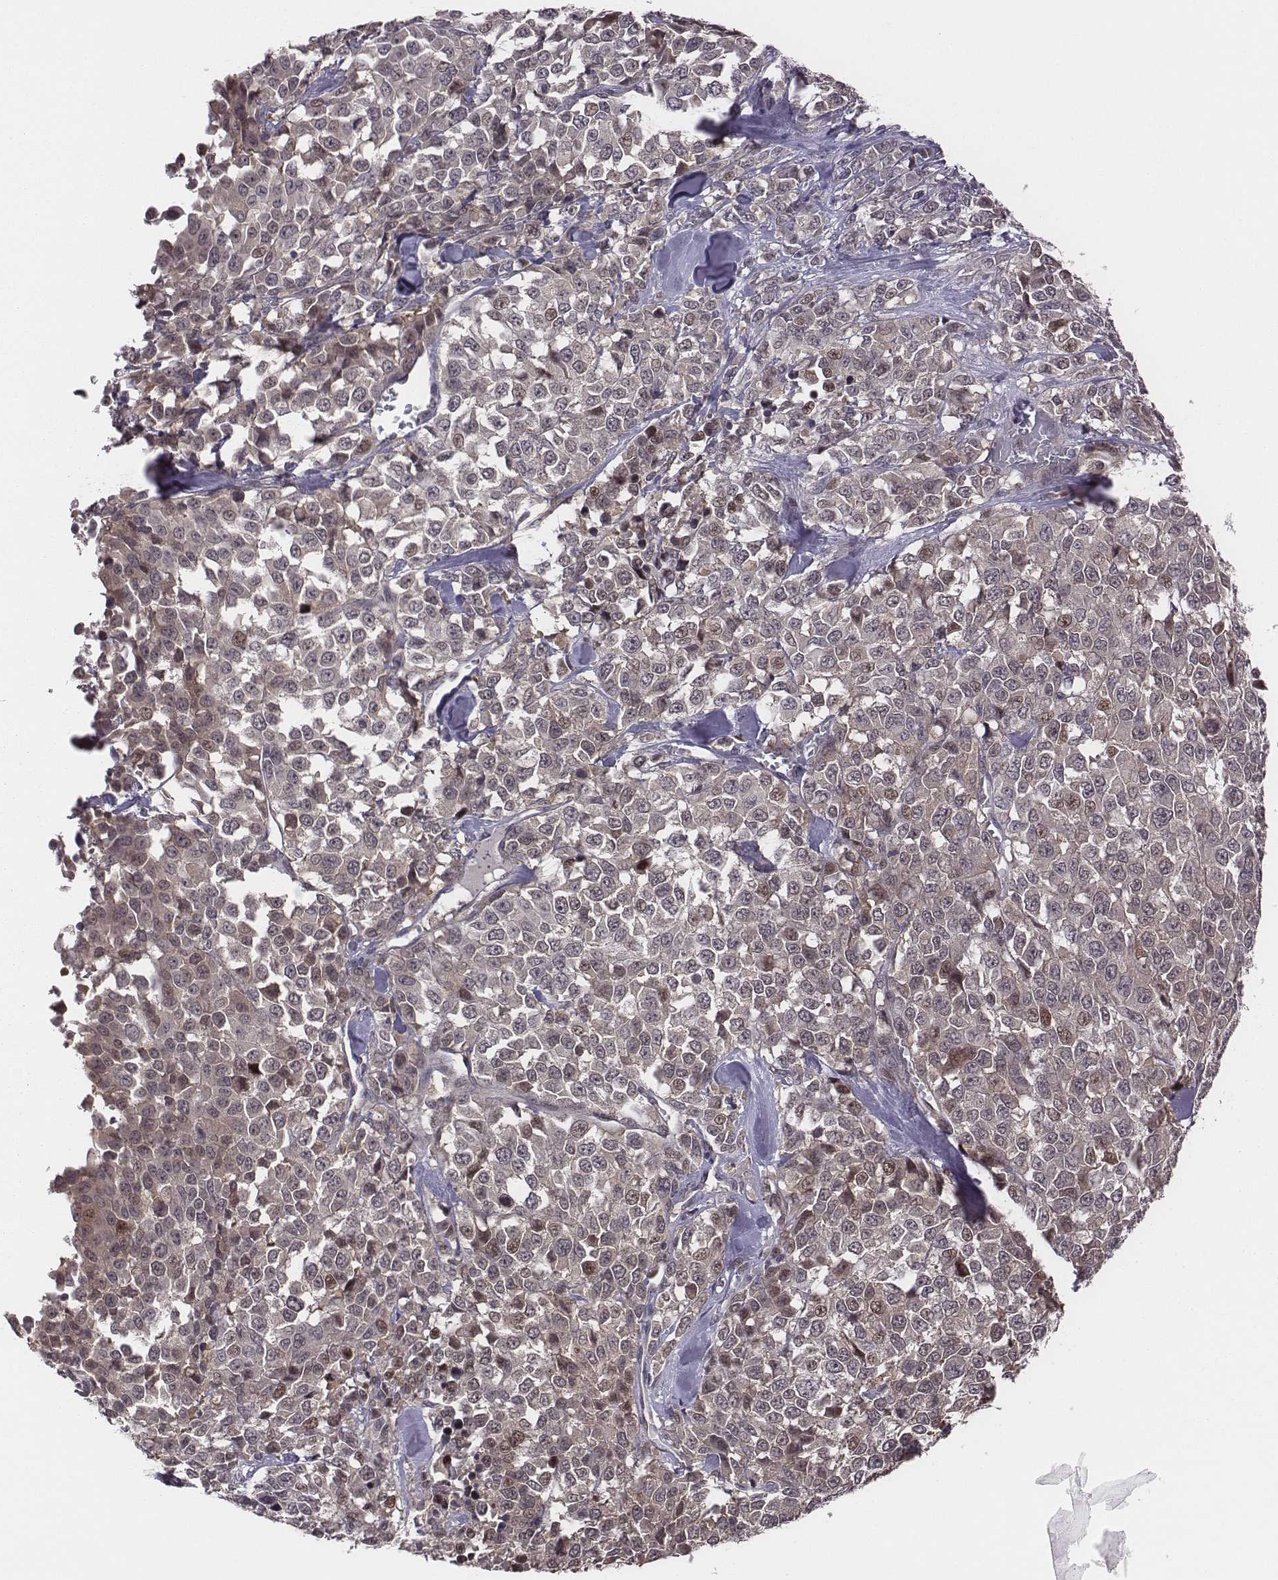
{"staining": {"intensity": "weak", "quantity": ">75%", "location": "cytoplasmic/membranous"}, "tissue": "melanoma", "cell_type": "Tumor cells", "image_type": "cancer", "snomed": [{"axis": "morphology", "description": "Malignant melanoma, Metastatic site"}, {"axis": "topography", "description": "Skin"}], "caption": "Melanoma stained with DAB (3,3'-diaminobenzidine) immunohistochemistry (IHC) exhibits low levels of weak cytoplasmic/membranous staining in about >75% of tumor cells. (Stains: DAB (3,3'-diaminobenzidine) in brown, nuclei in blue, Microscopy: brightfield microscopy at high magnification).", "gene": "SMURF2", "patient": {"sex": "male", "age": 84}}